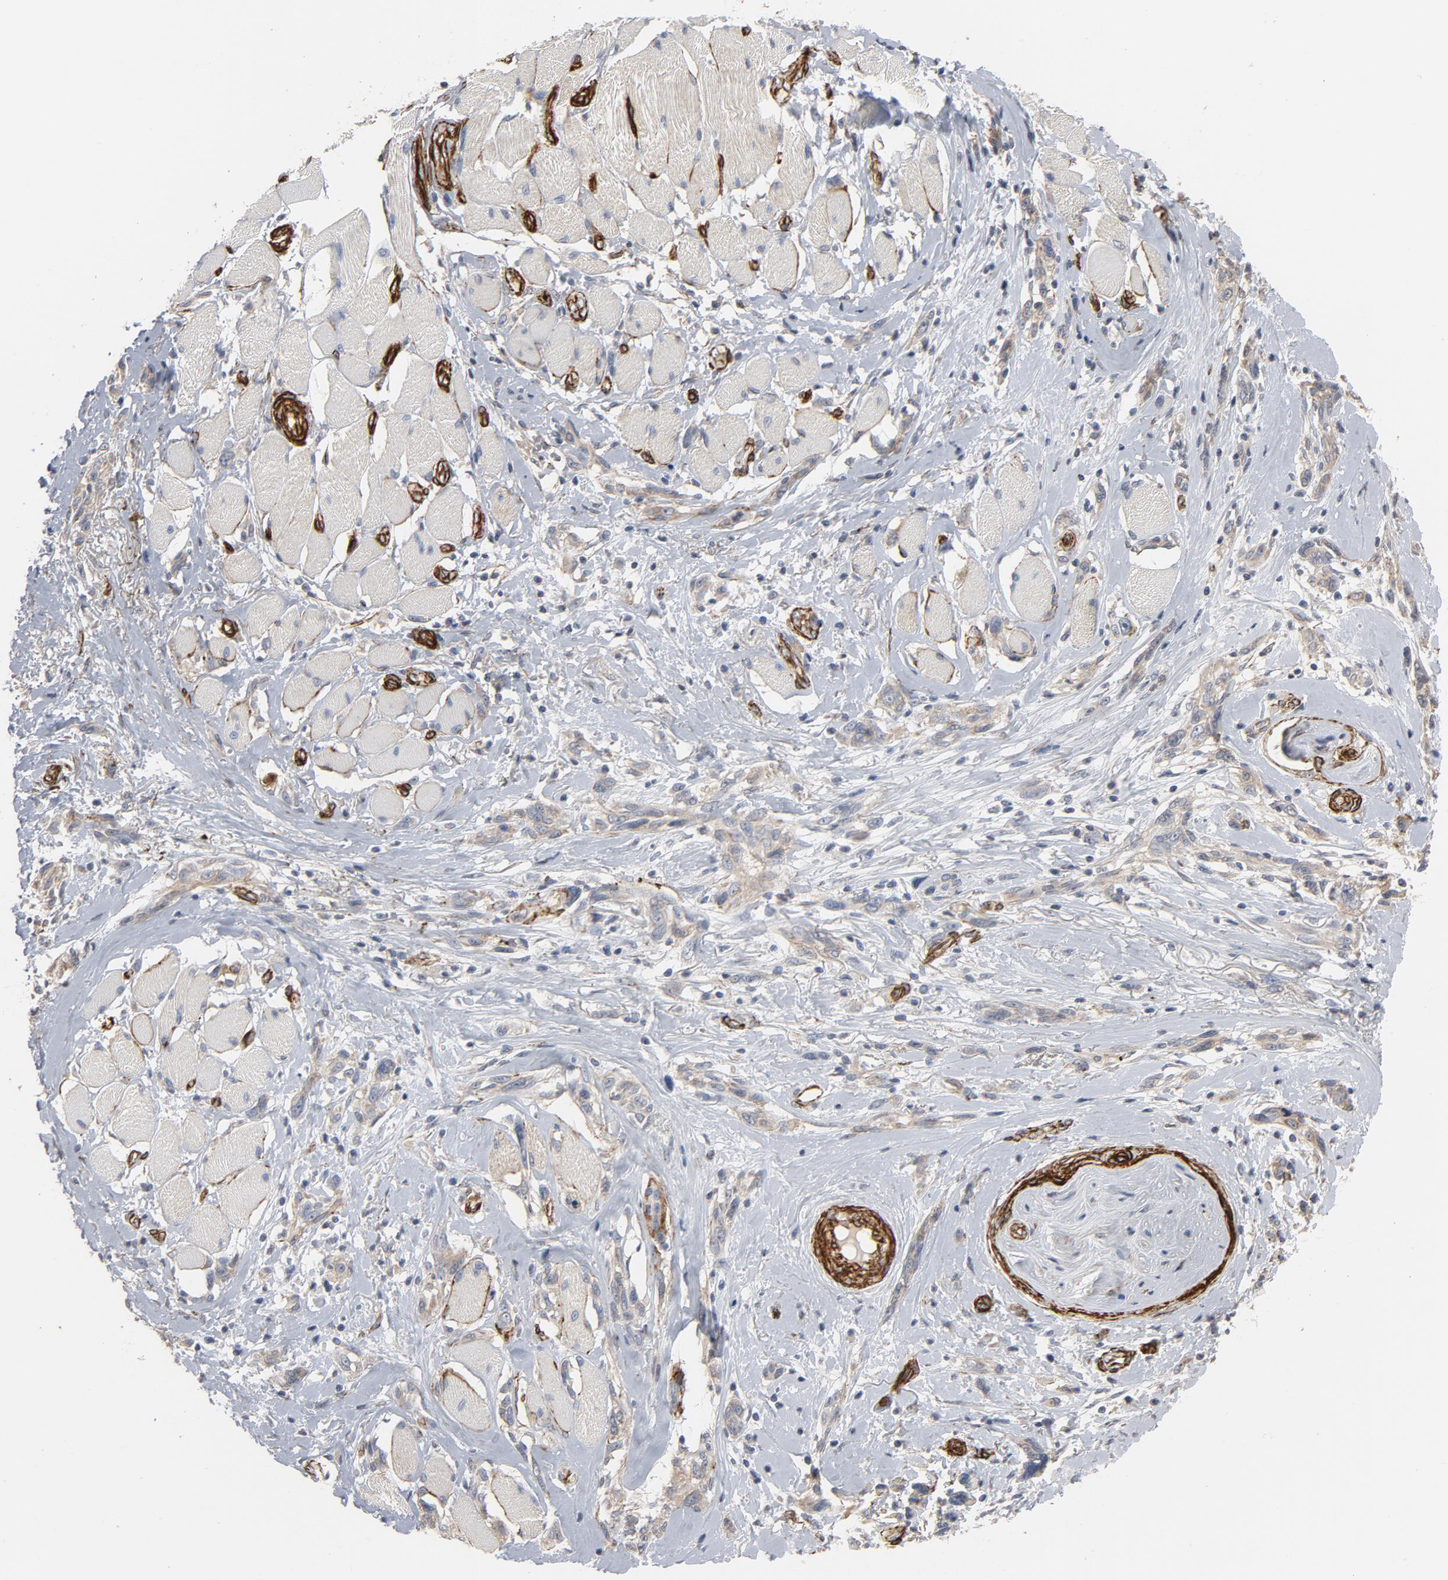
{"staining": {"intensity": "weak", "quantity": ">75%", "location": "cytoplasmic/membranous"}, "tissue": "melanoma", "cell_type": "Tumor cells", "image_type": "cancer", "snomed": [{"axis": "morphology", "description": "Malignant melanoma, NOS"}, {"axis": "topography", "description": "Skin"}], "caption": "Protein staining by immunohistochemistry (IHC) displays weak cytoplasmic/membranous positivity in about >75% of tumor cells in malignant melanoma.", "gene": "GNG2", "patient": {"sex": "male", "age": 91}}